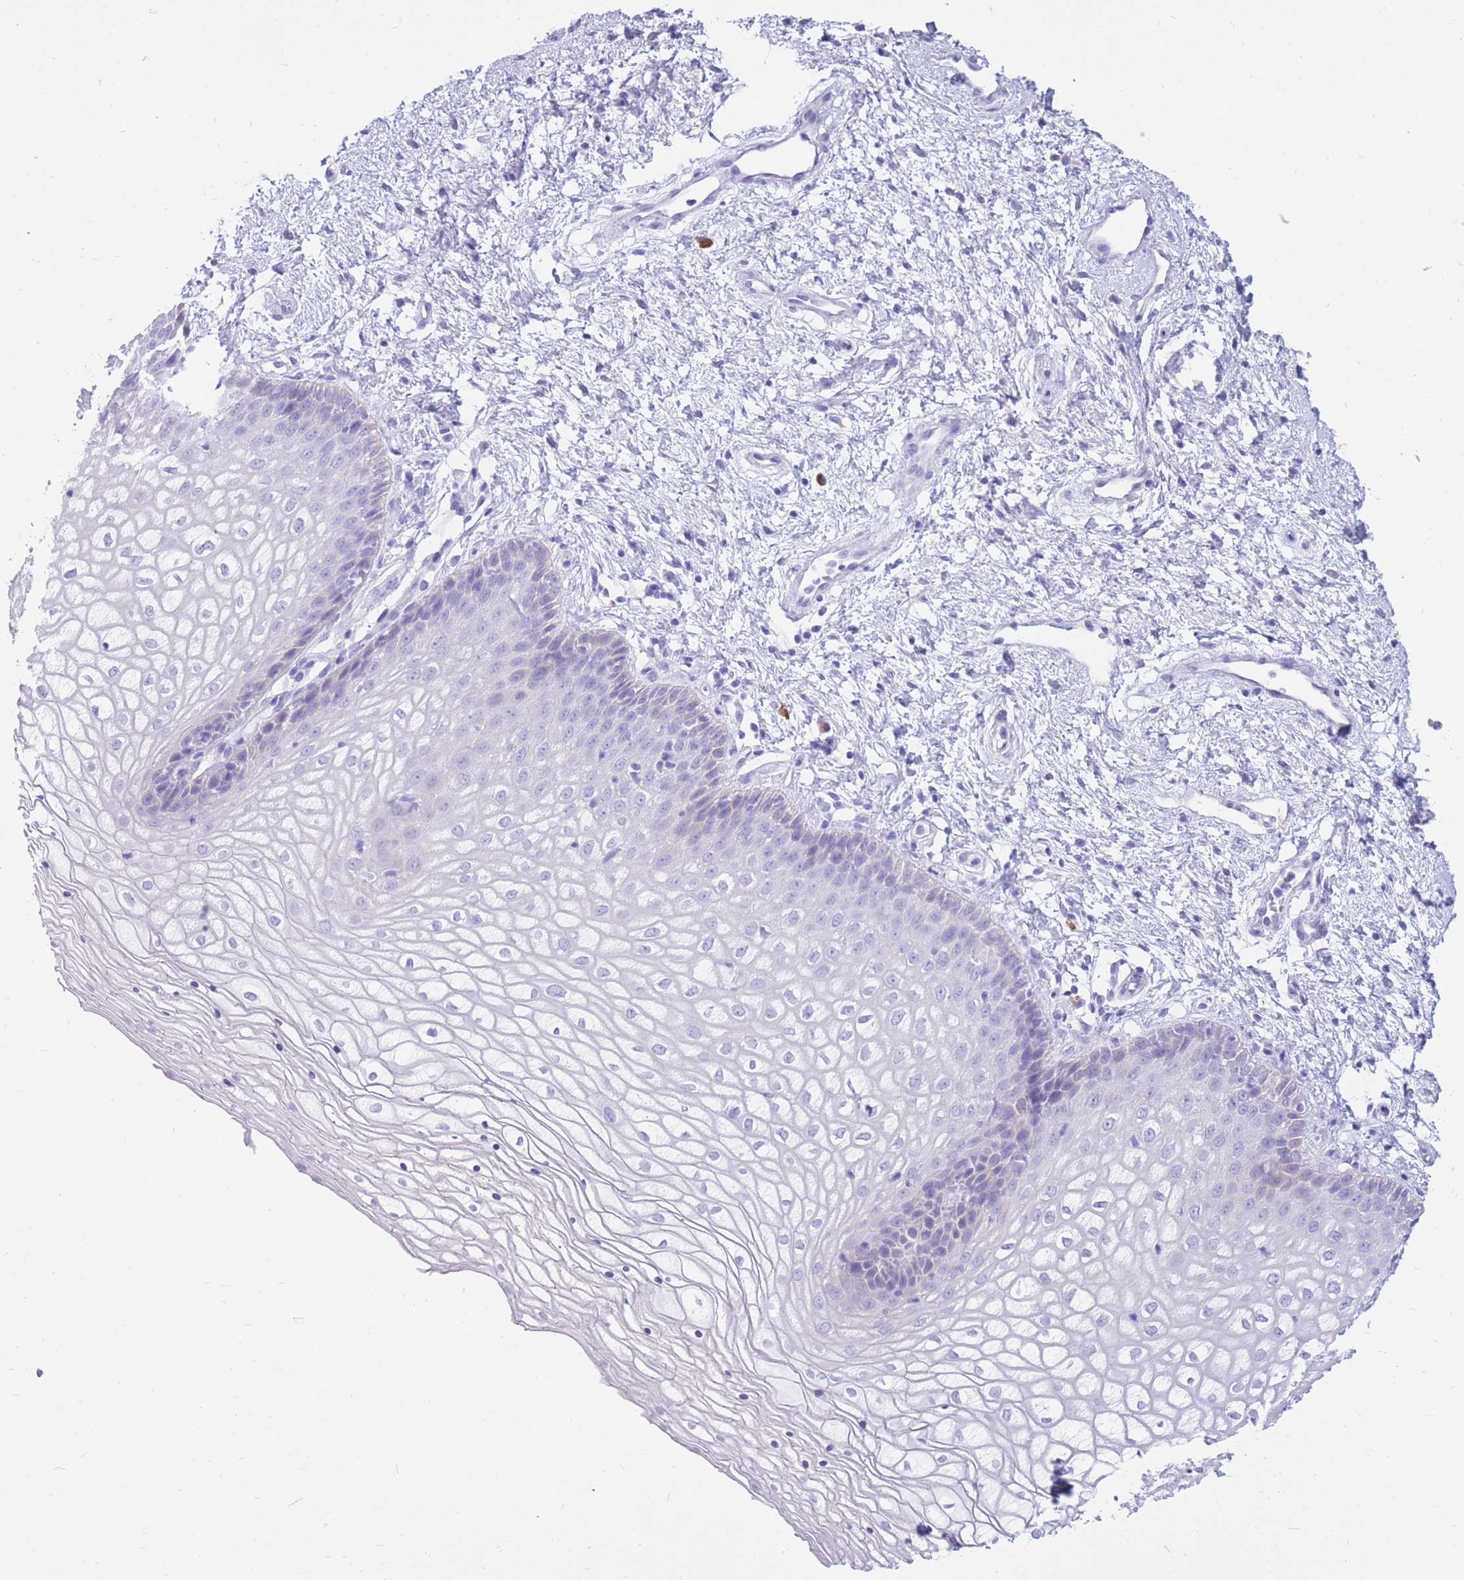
{"staining": {"intensity": "negative", "quantity": "none", "location": "none"}, "tissue": "vagina", "cell_type": "Squamous epithelial cells", "image_type": "normal", "snomed": [{"axis": "morphology", "description": "Normal tissue, NOS"}, {"axis": "topography", "description": "Vagina"}], "caption": "Squamous epithelial cells show no significant staining in normal vagina. Nuclei are stained in blue.", "gene": "ZFP37", "patient": {"sex": "female", "age": 34}}